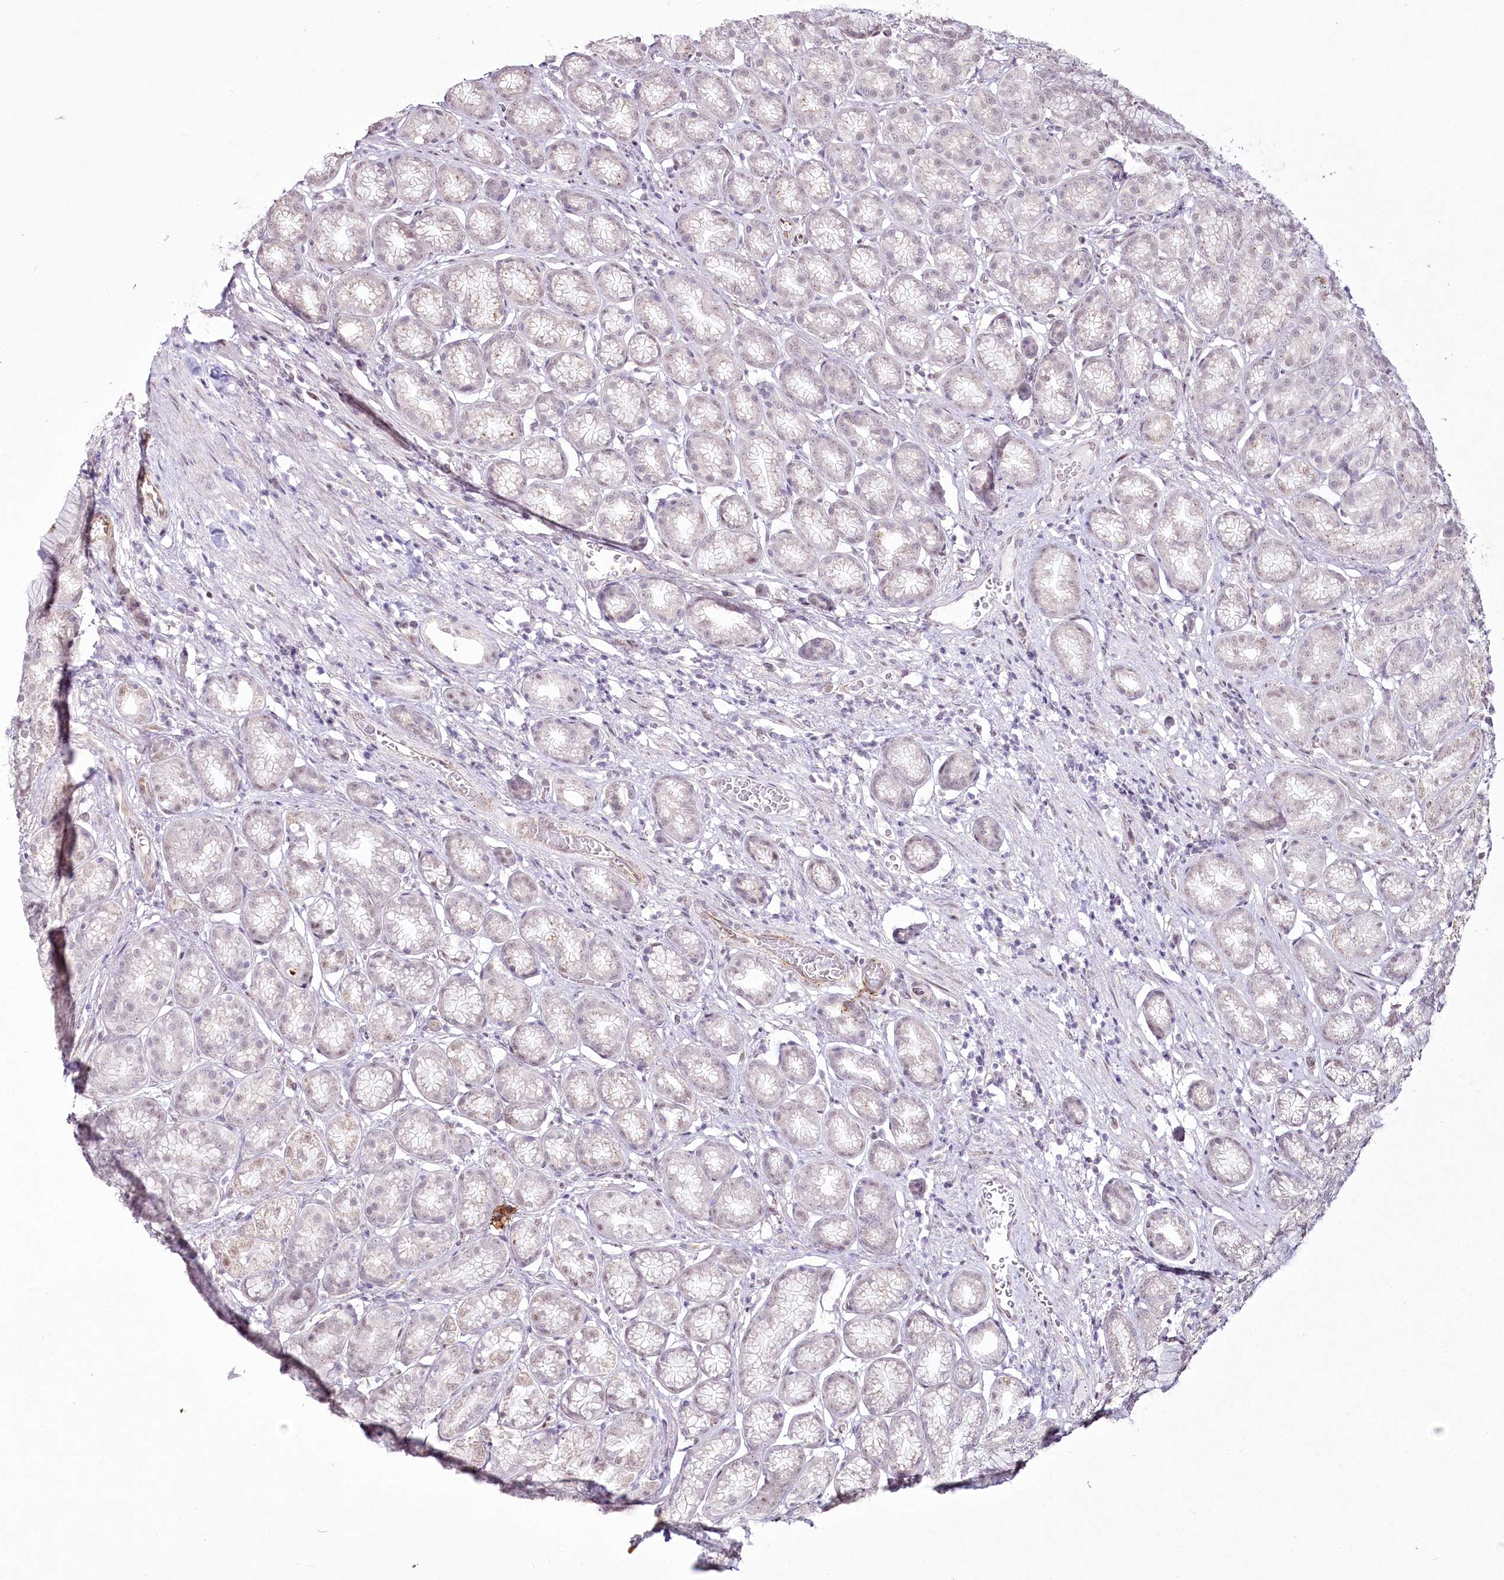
{"staining": {"intensity": "moderate", "quantity": "<25%", "location": "nuclear"}, "tissue": "stomach", "cell_type": "Glandular cells", "image_type": "normal", "snomed": [{"axis": "morphology", "description": "Normal tissue, NOS"}, {"axis": "morphology", "description": "Adenocarcinoma, NOS"}, {"axis": "morphology", "description": "Adenocarcinoma, High grade"}, {"axis": "topography", "description": "Stomach, upper"}, {"axis": "topography", "description": "Stomach"}], "caption": "The micrograph demonstrates staining of unremarkable stomach, revealing moderate nuclear protein expression (brown color) within glandular cells.", "gene": "YBX3", "patient": {"sex": "female", "age": 65}}